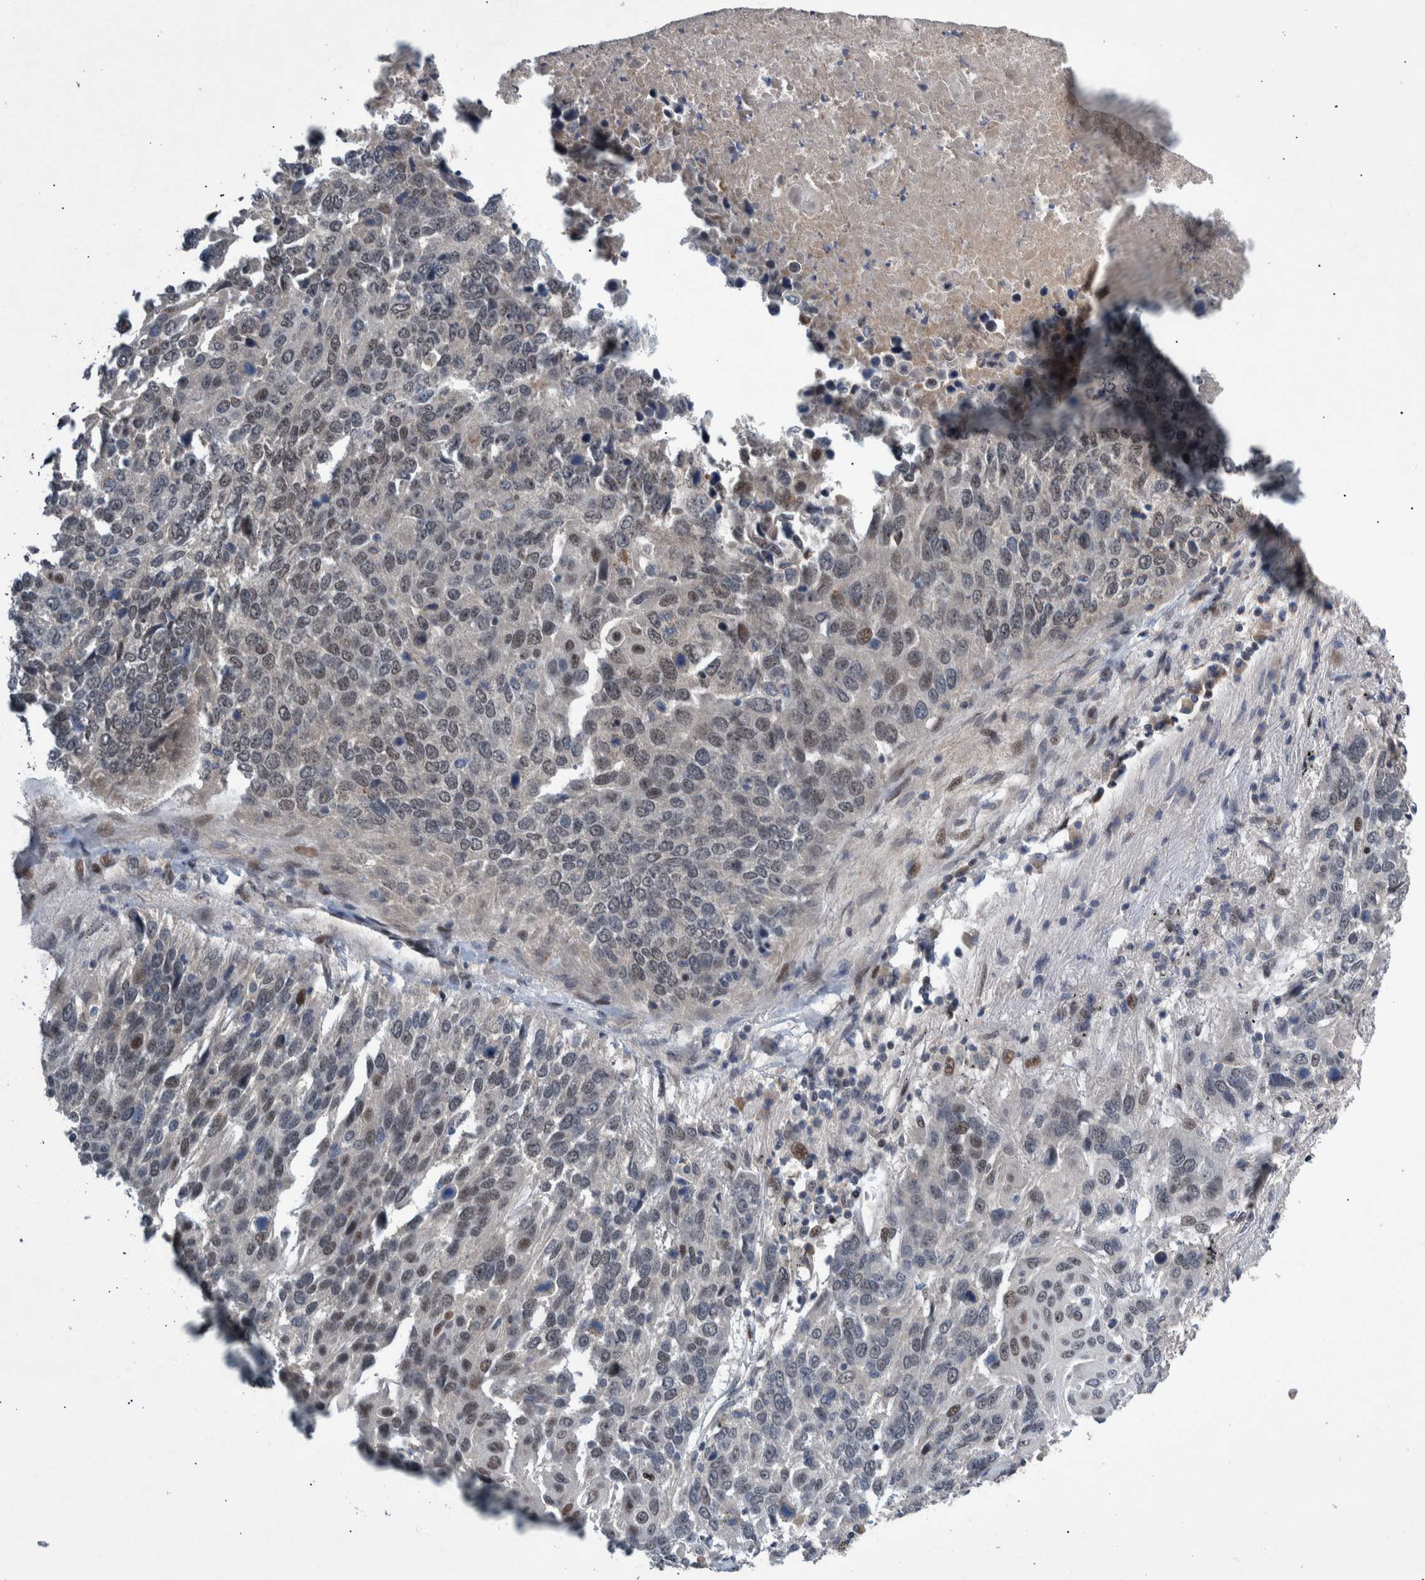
{"staining": {"intensity": "weak", "quantity": "<25%", "location": "nuclear"}, "tissue": "lung cancer", "cell_type": "Tumor cells", "image_type": "cancer", "snomed": [{"axis": "morphology", "description": "Squamous cell carcinoma, NOS"}, {"axis": "topography", "description": "Lung"}], "caption": "Squamous cell carcinoma (lung) was stained to show a protein in brown. There is no significant expression in tumor cells.", "gene": "ESRP1", "patient": {"sex": "male", "age": 66}}